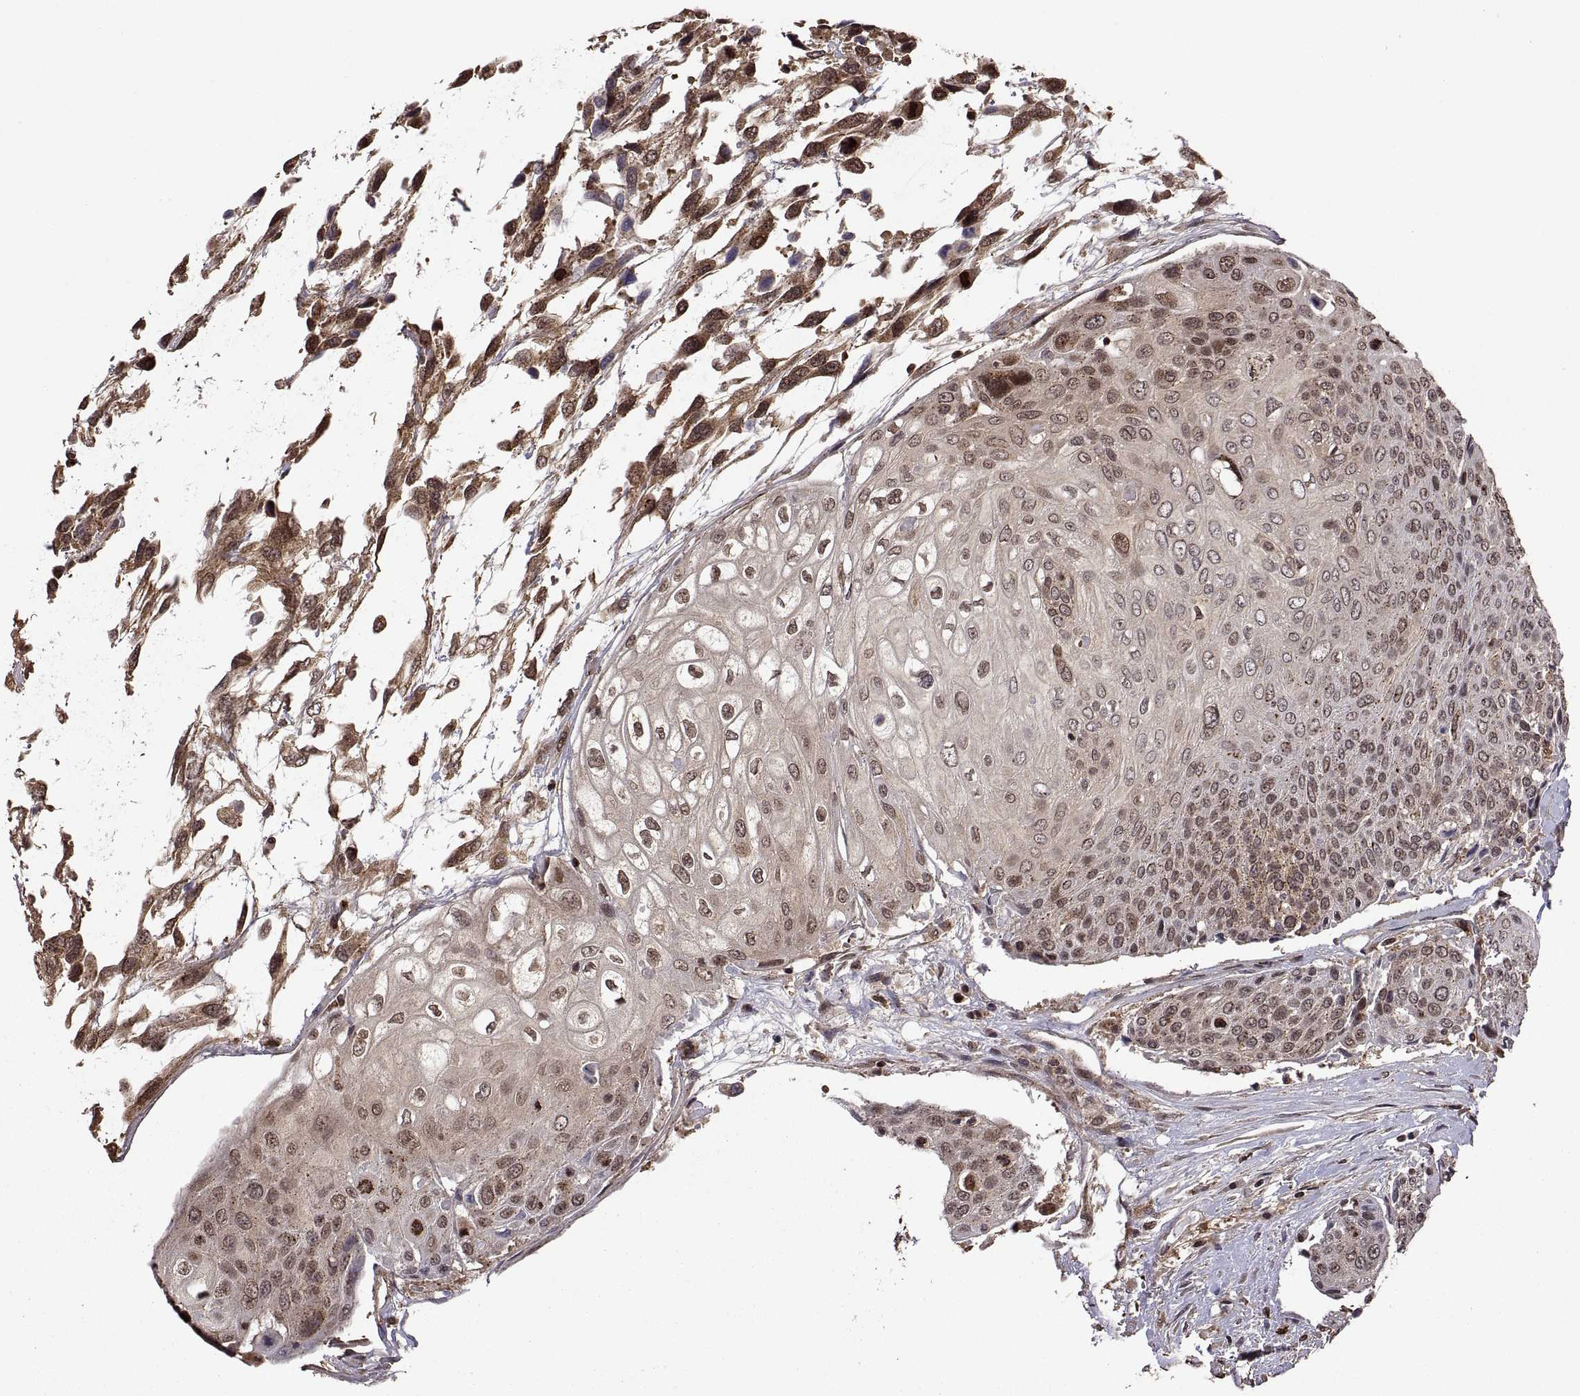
{"staining": {"intensity": "moderate", "quantity": "<25%", "location": "cytoplasmic/membranous,nuclear"}, "tissue": "urothelial cancer", "cell_type": "Tumor cells", "image_type": "cancer", "snomed": [{"axis": "morphology", "description": "Urothelial carcinoma, High grade"}, {"axis": "topography", "description": "Urinary bladder"}], "caption": "Urothelial carcinoma (high-grade) stained with DAB (3,3'-diaminobenzidine) immunohistochemistry (IHC) demonstrates low levels of moderate cytoplasmic/membranous and nuclear positivity in approximately <25% of tumor cells.", "gene": "ZNRF2", "patient": {"sex": "female", "age": 70}}